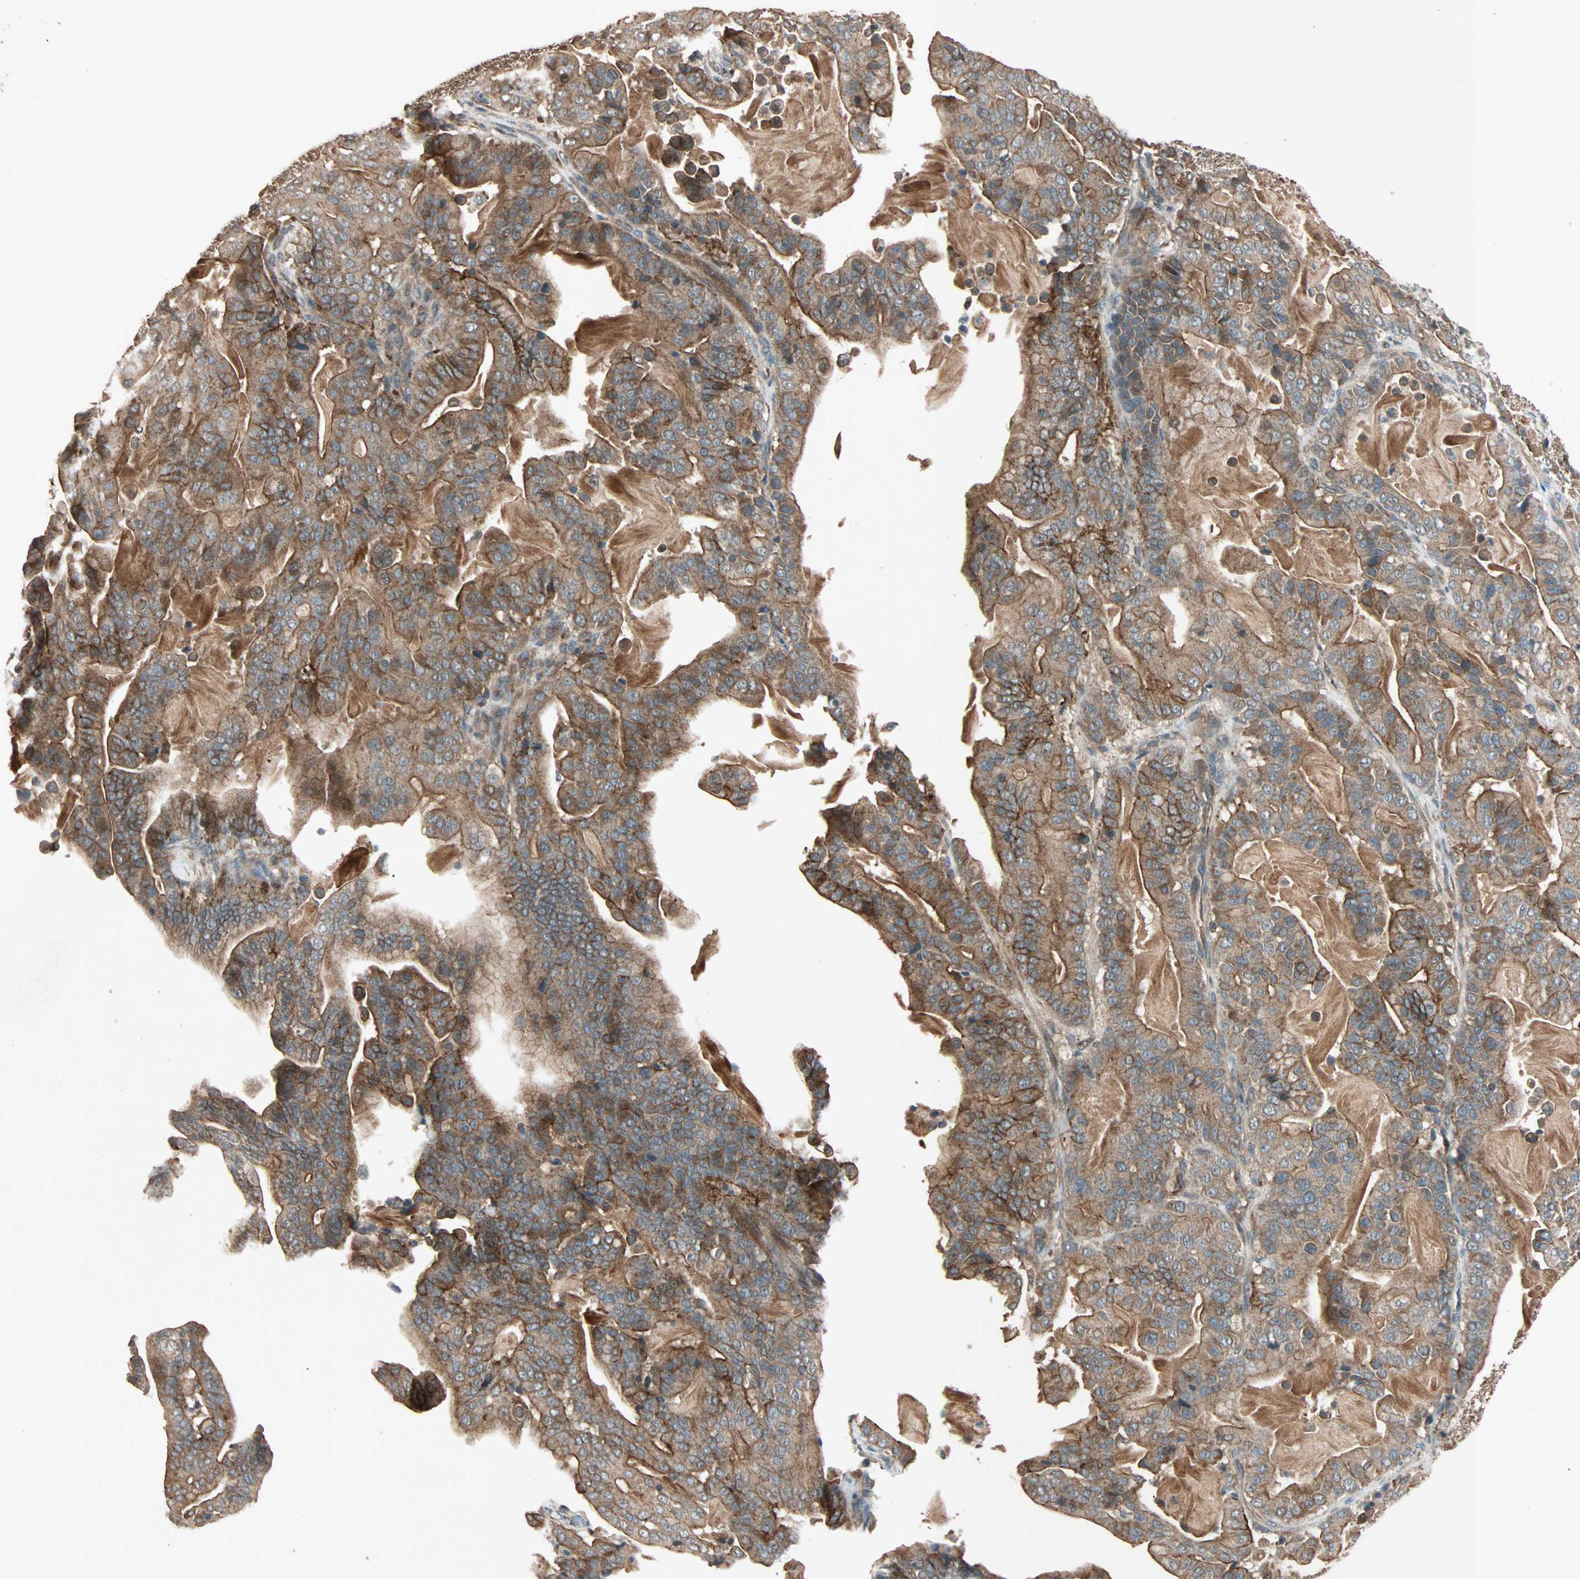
{"staining": {"intensity": "moderate", "quantity": ">75%", "location": "cytoplasmic/membranous"}, "tissue": "pancreatic cancer", "cell_type": "Tumor cells", "image_type": "cancer", "snomed": [{"axis": "morphology", "description": "Adenocarcinoma, NOS"}, {"axis": "topography", "description": "Pancreas"}], "caption": "A histopathology image of pancreatic cancer stained for a protein exhibits moderate cytoplasmic/membranous brown staining in tumor cells.", "gene": "MAP3K21", "patient": {"sex": "male", "age": 63}}